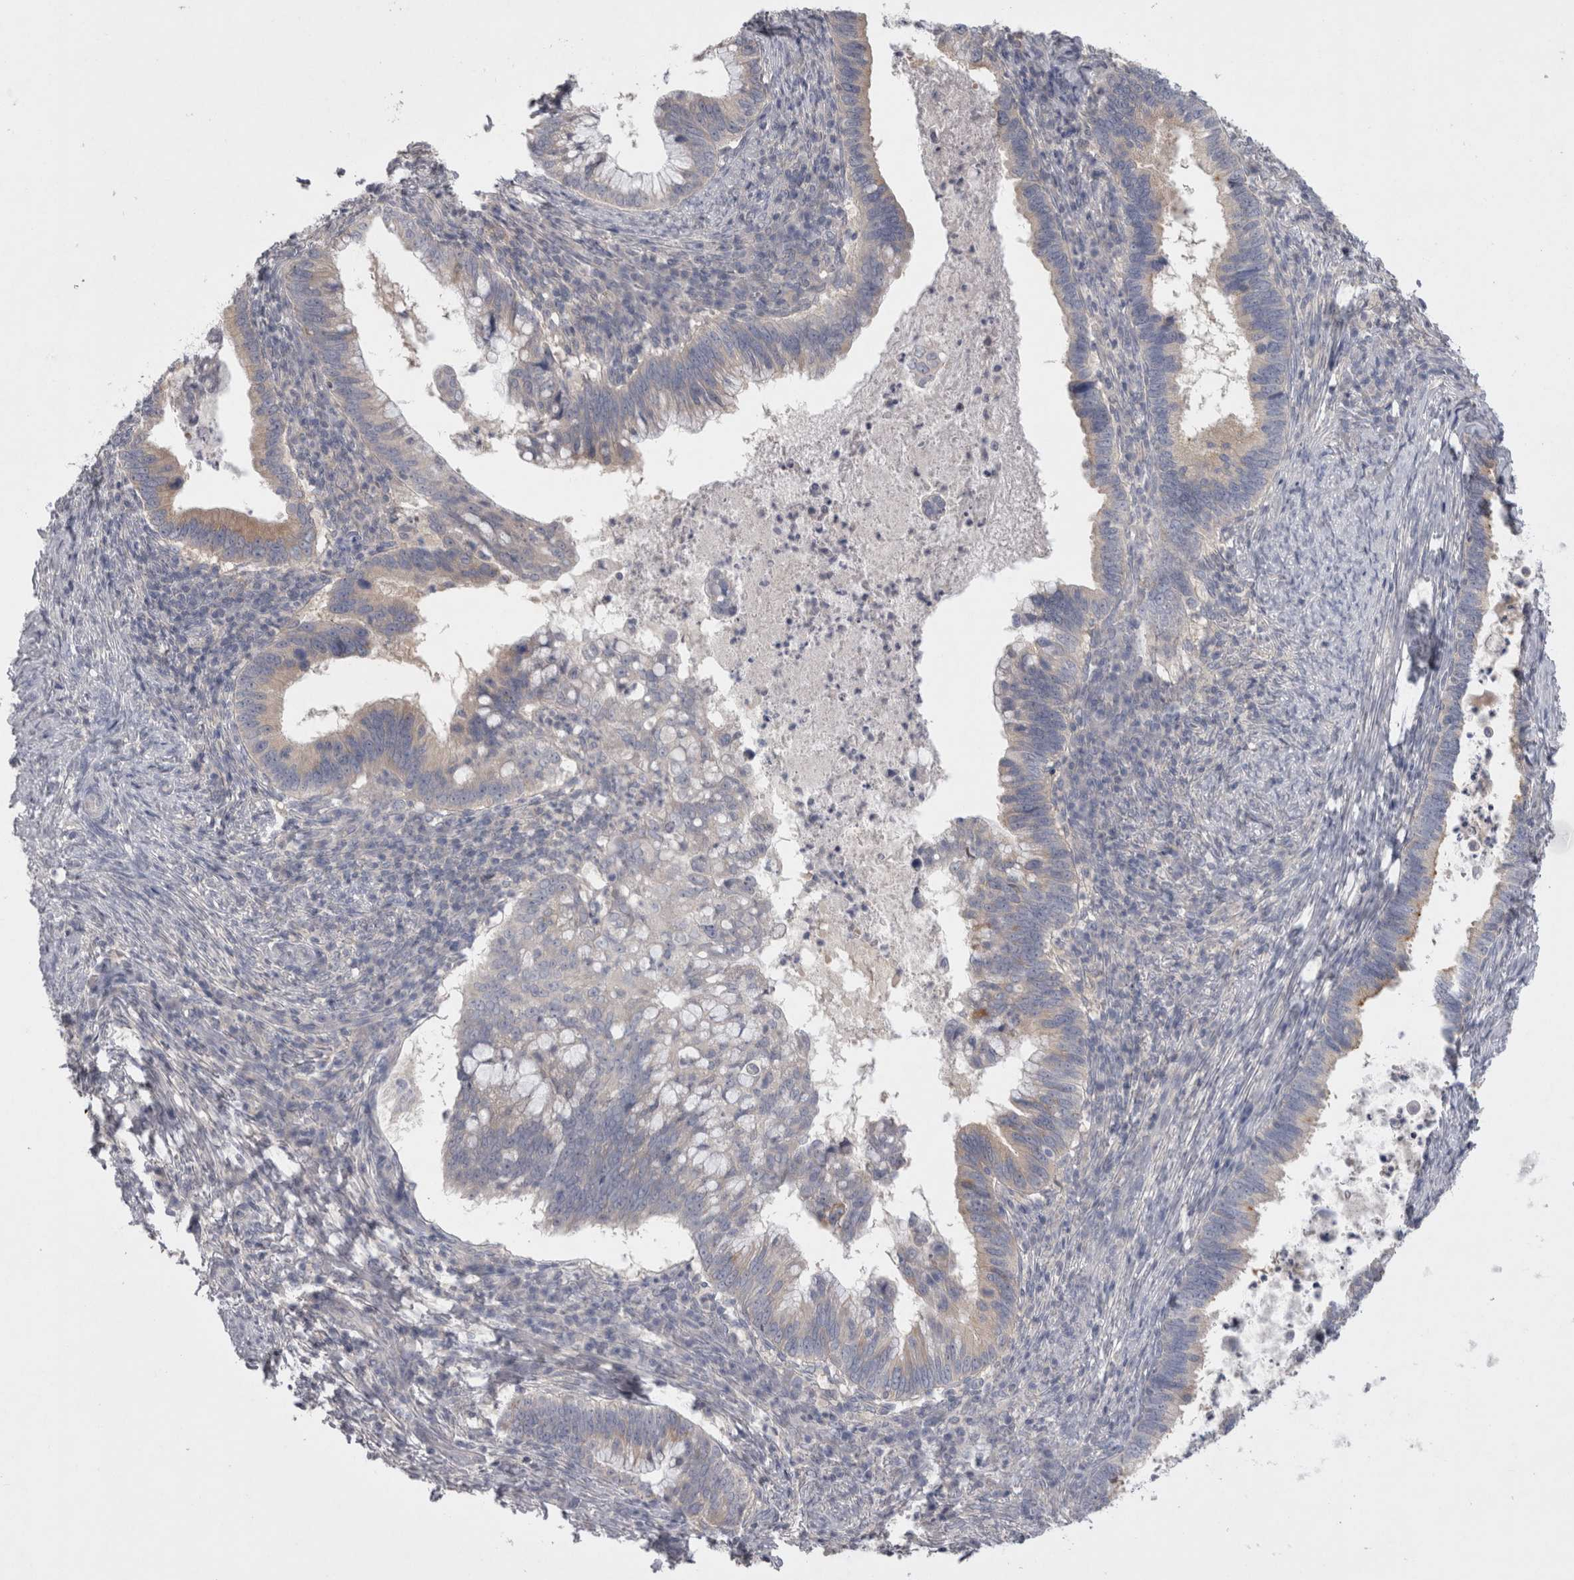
{"staining": {"intensity": "weak", "quantity": "<25%", "location": "cytoplasmic/membranous"}, "tissue": "cervical cancer", "cell_type": "Tumor cells", "image_type": "cancer", "snomed": [{"axis": "morphology", "description": "Adenocarcinoma, NOS"}, {"axis": "topography", "description": "Cervix"}], "caption": "There is no significant positivity in tumor cells of cervical adenocarcinoma. The staining is performed using DAB brown chromogen with nuclei counter-stained in using hematoxylin.", "gene": "LRRC40", "patient": {"sex": "female", "age": 36}}